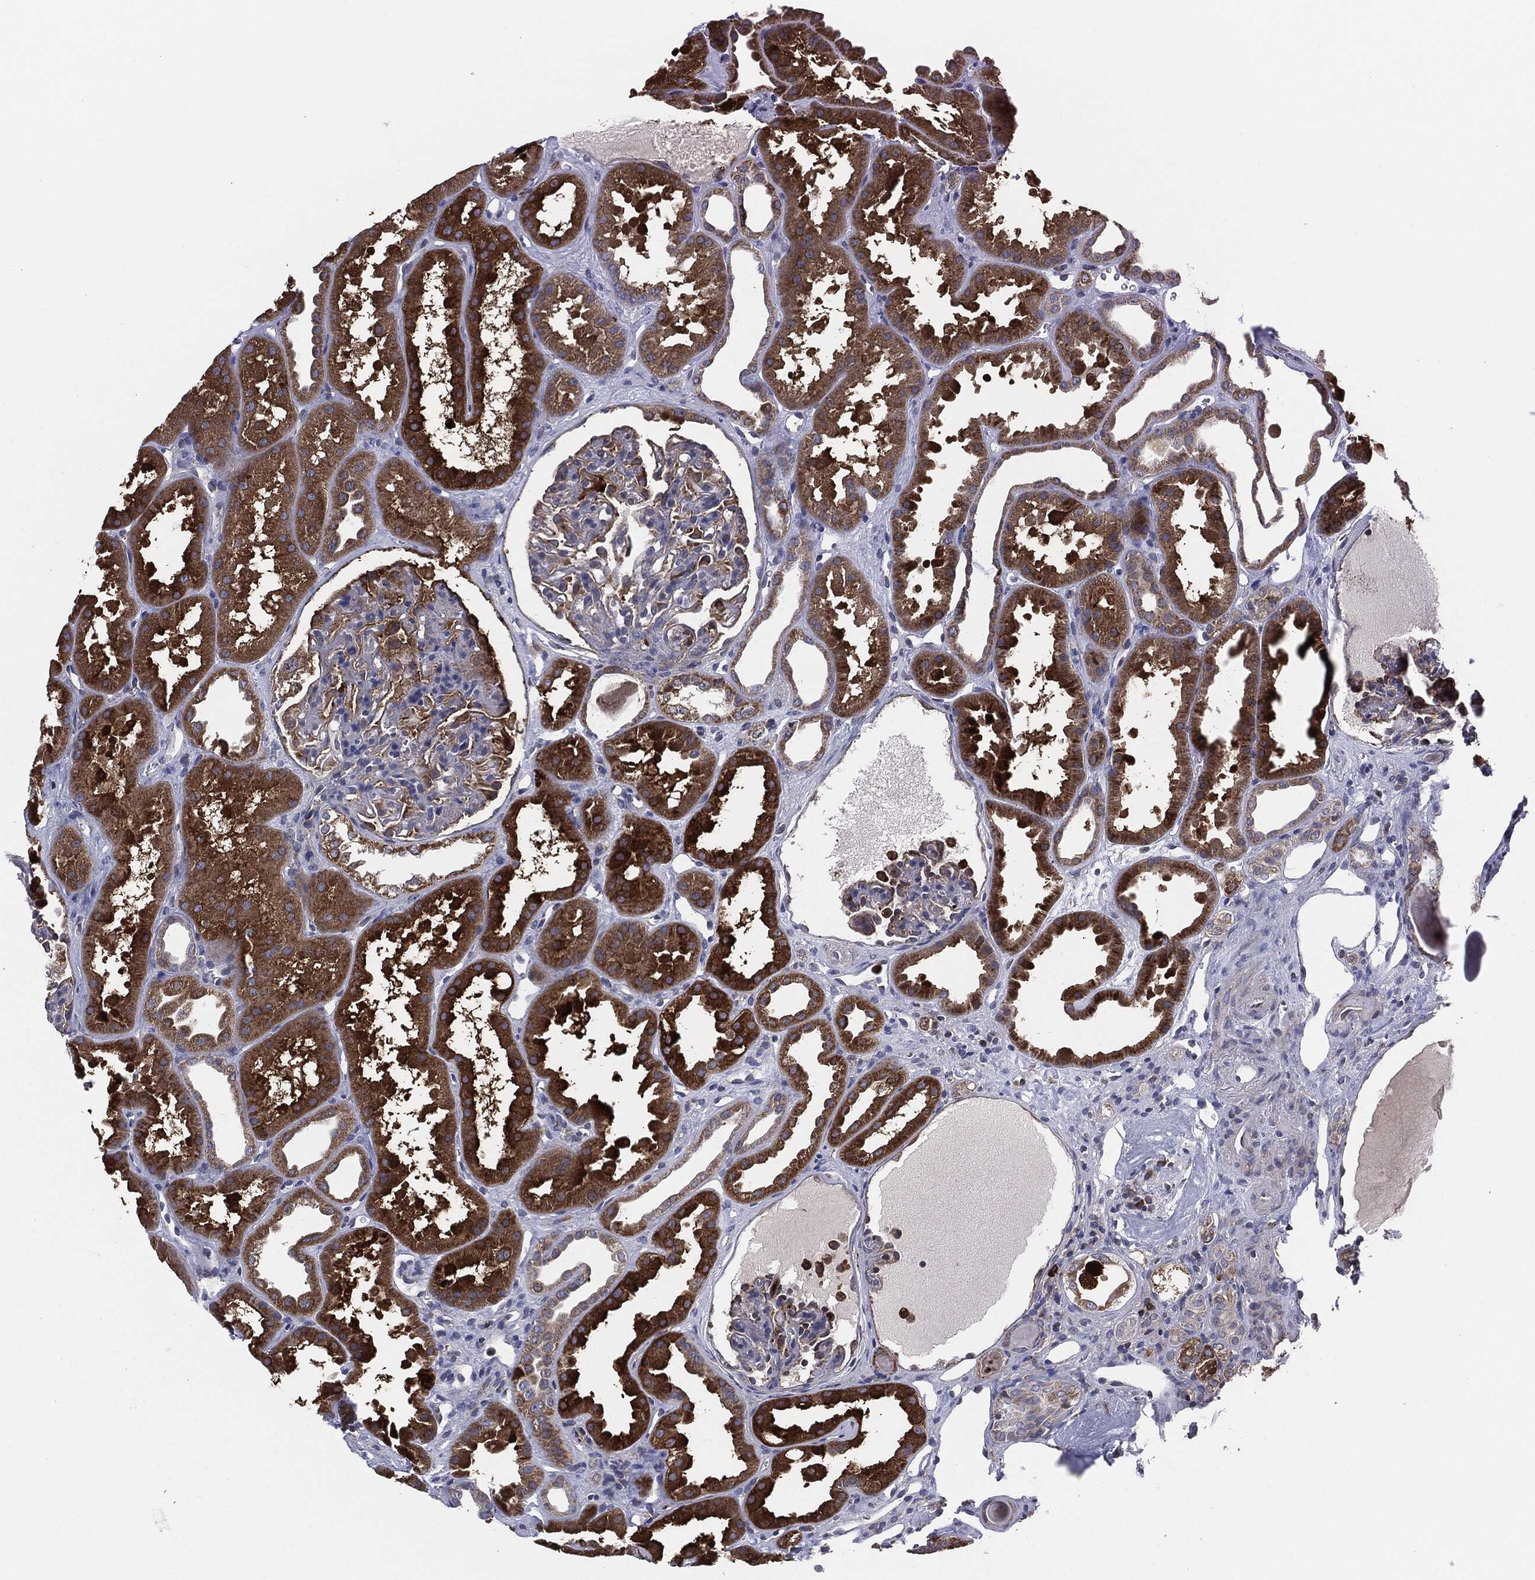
{"staining": {"intensity": "weak", "quantity": "<25%", "location": "cytoplasmic/membranous"}, "tissue": "kidney", "cell_type": "Cells in glomeruli", "image_type": "normal", "snomed": [{"axis": "morphology", "description": "Normal tissue, NOS"}, {"axis": "topography", "description": "Kidney"}], "caption": "Normal kidney was stained to show a protein in brown. There is no significant expression in cells in glomeruli. (Stains: DAB (3,3'-diaminobenzidine) IHC with hematoxylin counter stain, Microscopy: brightfield microscopy at high magnification).", "gene": "TMEM11", "patient": {"sex": "male", "age": 61}}